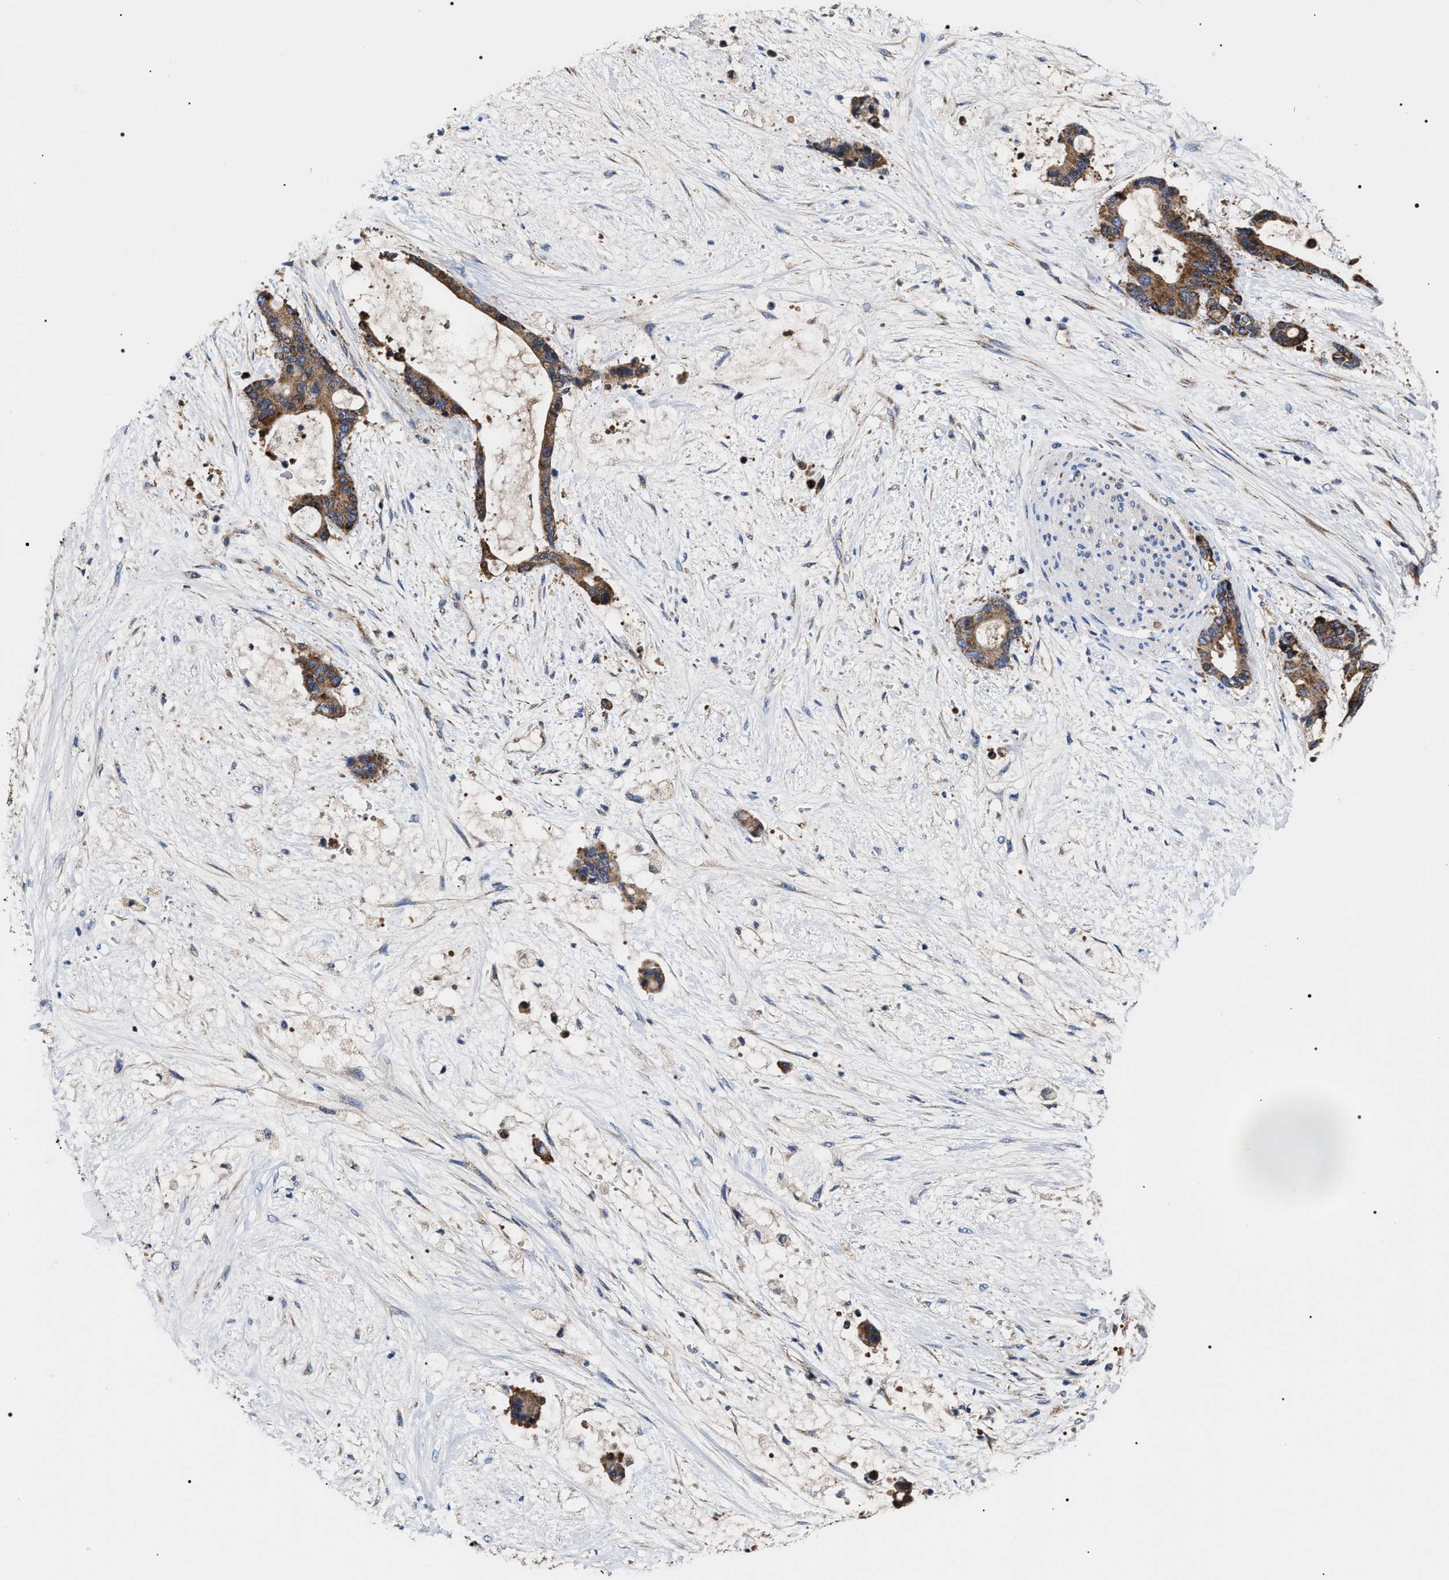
{"staining": {"intensity": "moderate", "quantity": ">75%", "location": "cytoplasmic/membranous"}, "tissue": "liver cancer", "cell_type": "Tumor cells", "image_type": "cancer", "snomed": [{"axis": "morphology", "description": "Normal tissue, NOS"}, {"axis": "morphology", "description": "Cholangiocarcinoma"}, {"axis": "topography", "description": "Liver"}, {"axis": "topography", "description": "Peripheral nerve tissue"}], "caption": "Liver cancer stained with DAB immunohistochemistry (IHC) shows medium levels of moderate cytoplasmic/membranous positivity in about >75% of tumor cells.", "gene": "MACC1", "patient": {"sex": "female", "age": 73}}